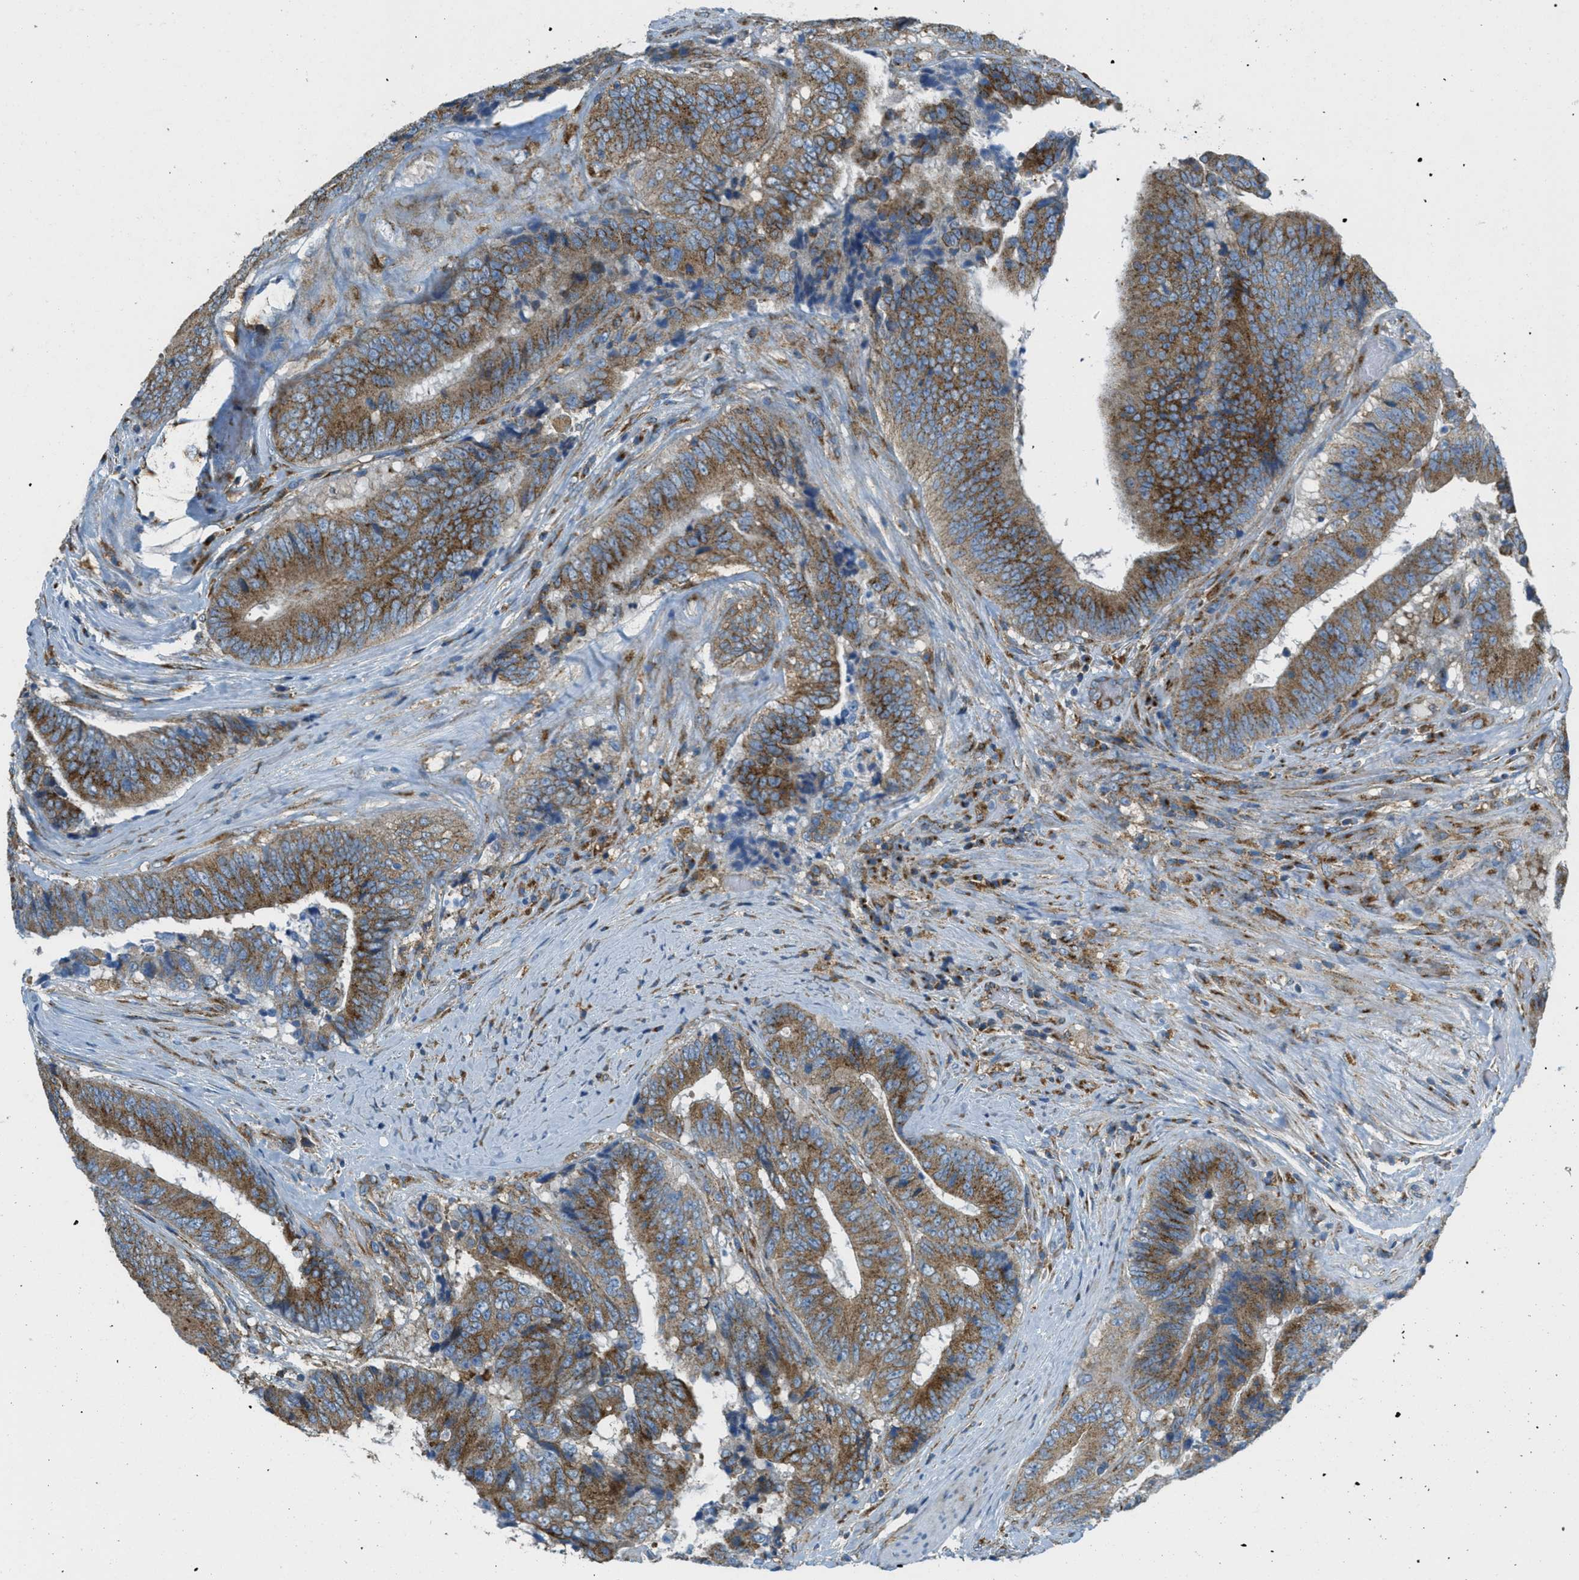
{"staining": {"intensity": "moderate", "quantity": ">75%", "location": "cytoplasmic/membranous"}, "tissue": "colorectal cancer", "cell_type": "Tumor cells", "image_type": "cancer", "snomed": [{"axis": "morphology", "description": "Adenocarcinoma, NOS"}, {"axis": "topography", "description": "Rectum"}], "caption": "Tumor cells demonstrate medium levels of moderate cytoplasmic/membranous expression in approximately >75% of cells in human colorectal cancer.", "gene": "AP2B1", "patient": {"sex": "male", "age": 72}}